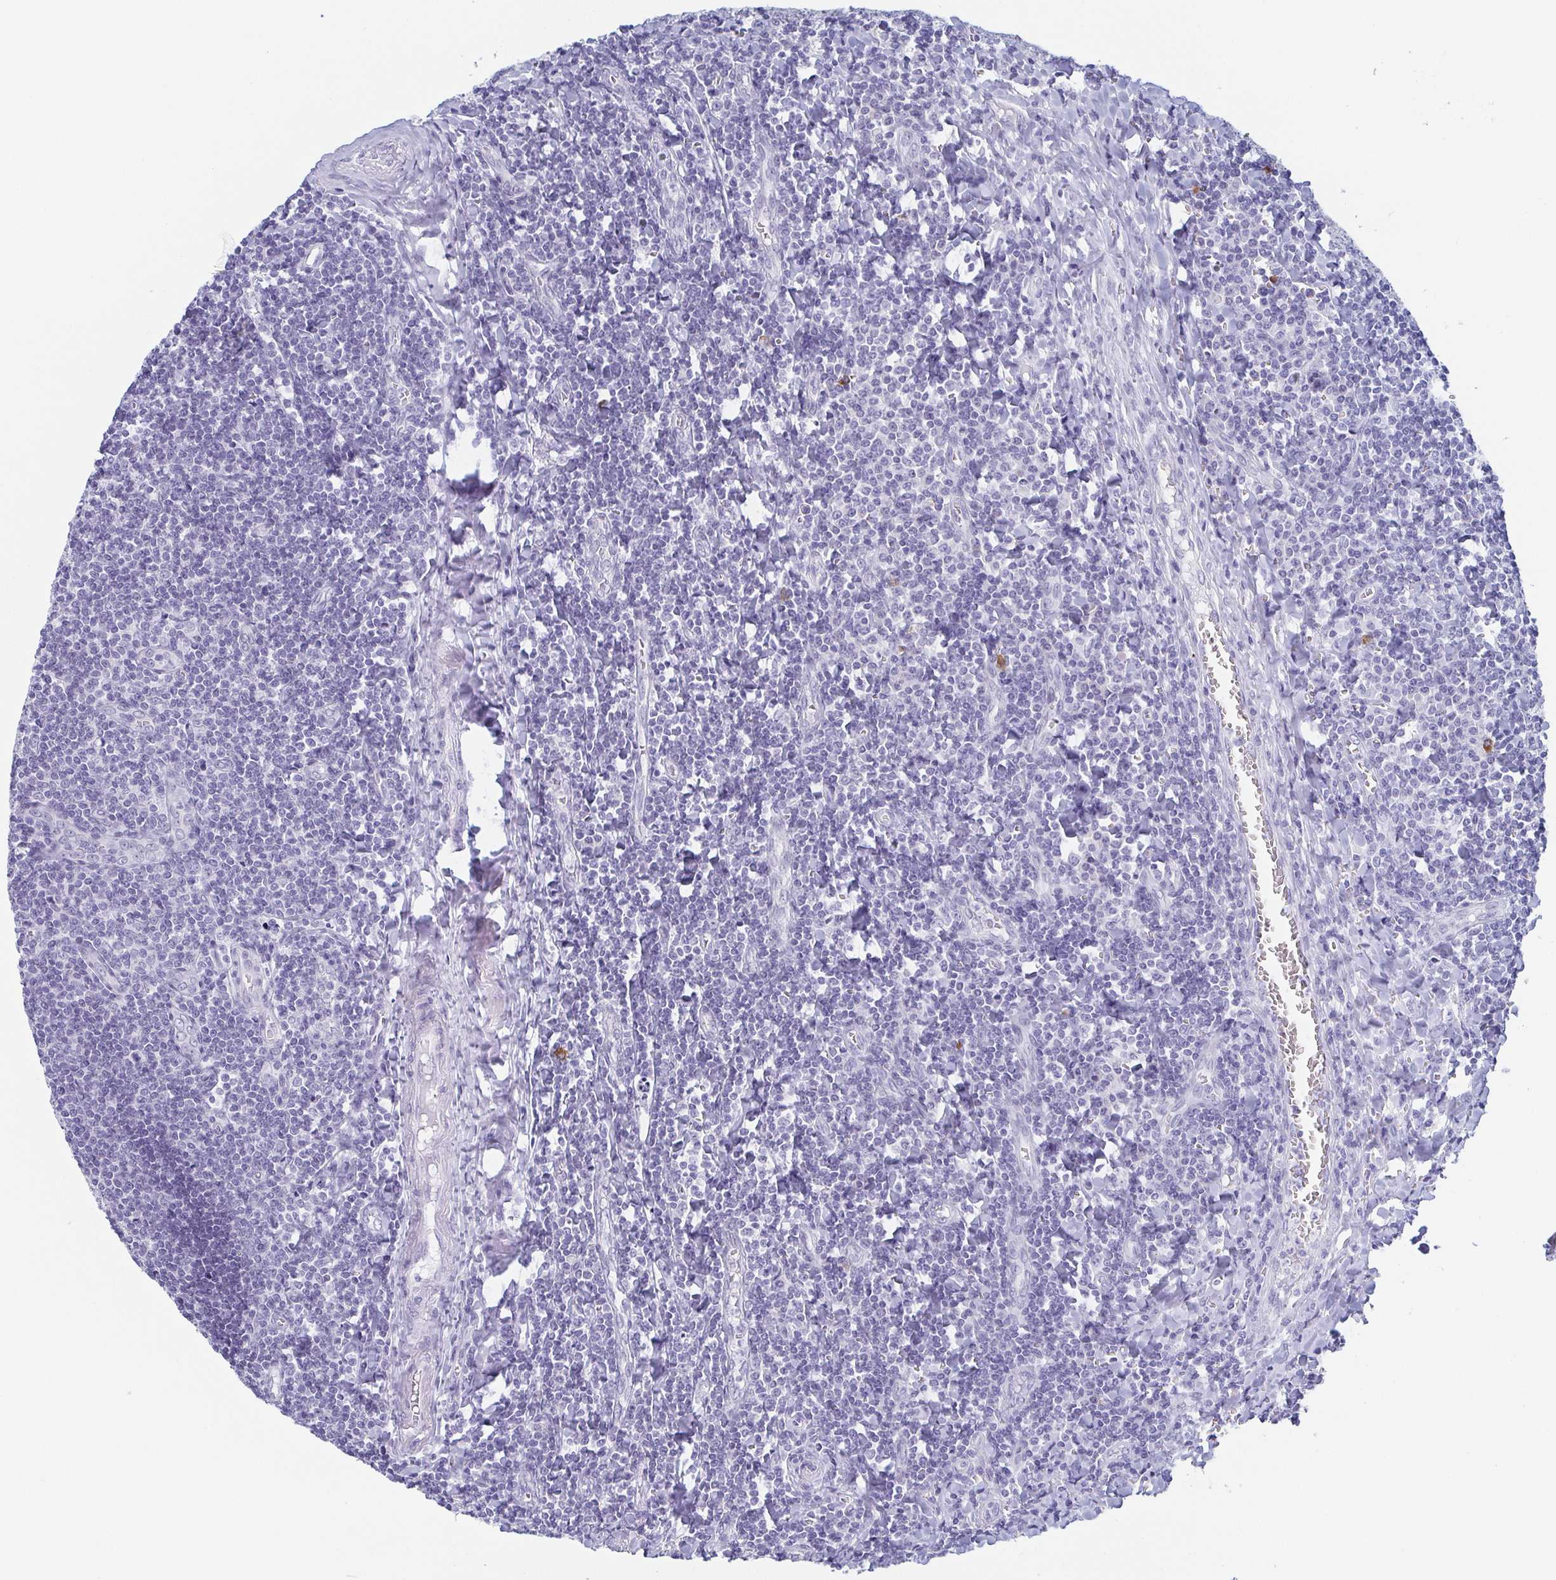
{"staining": {"intensity": "negative", "quantity": "none", "location": "none"}, "tissue": "tonsil", "cell_type": "Germinal center cells", "image_type": "normal", "snomed": [{"axis": "morphology", "description": "Normal tissue, NOS"}, {"axis": "morphology", "description": "Inflammation, NOS"}, {"axis": "topography", "description": "Tonsil"}], "caption": "Immunohistochemistry (IHC) photomicrograph of benign tonsil: tonsil stained with DAB shows no significant protein staining in germinal center cells.", "gene": "REG4", "patient": {"sex": "female", "age": 31}}